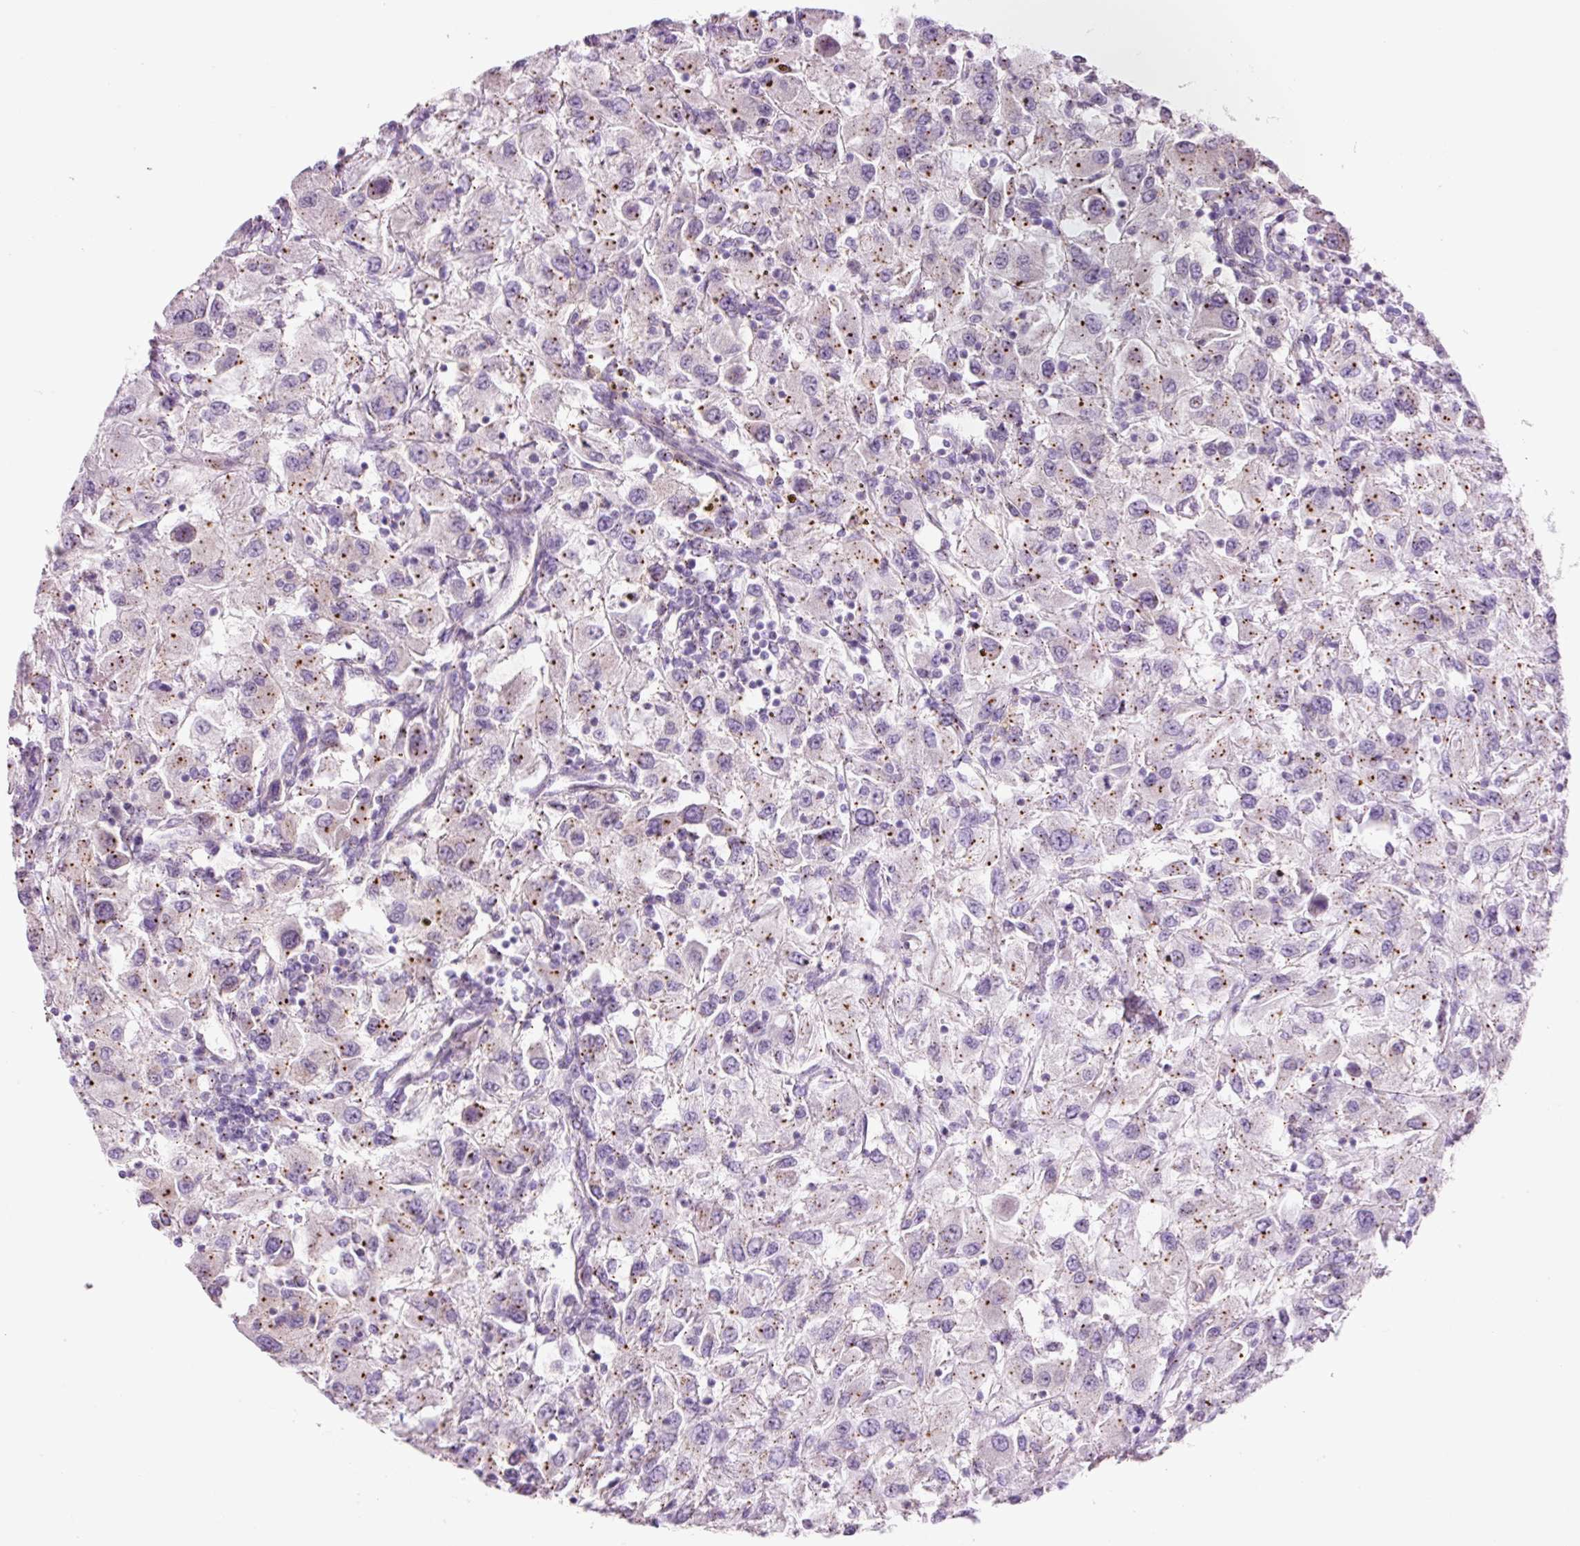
{"staining": {"intensity": "negative", "quantity": "none", "location": "none"}, "tissue": "renal cancer", "cell_type": "Tumor cells", "image_type": "cancer", "snomed": [{"axis": "morphology", "description": "Adenocarcinoma, NOS"}, {"axis": "topography", "description": "Kidney"}], "caption": "Immunohistochemical staining of renal adenocarcinoma displays no significant positivity in tumor cells.", "gene": "HSPA4L", "patient": {"sex": "female", "age": 67}}